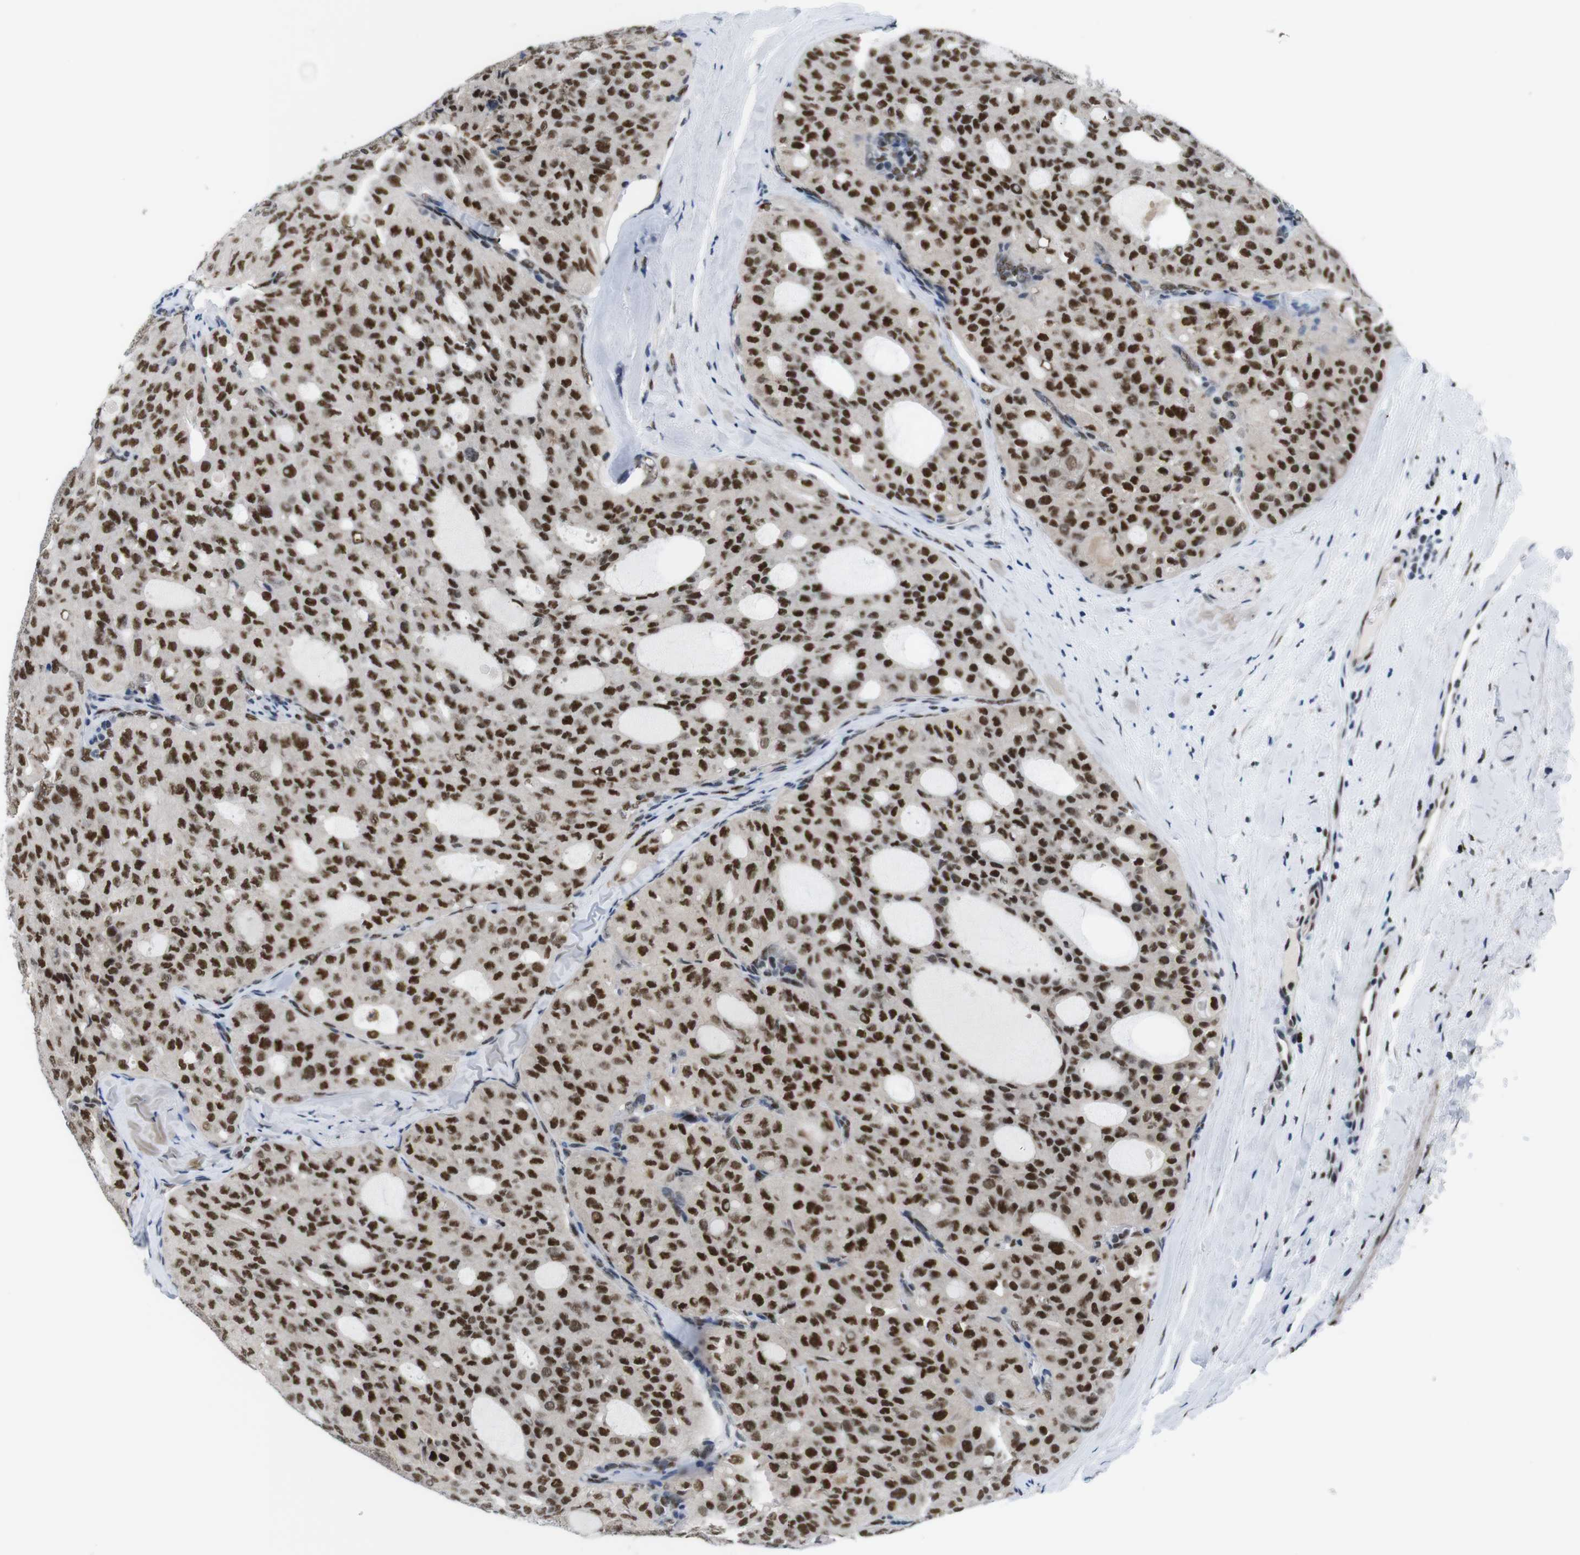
{"staining": {"intensity": "strong", "quantity": ">75%", "location": "nuclear"}, "tissue": "thyroid cancer", "cell_type": "Tumor cells", "image_type": "cancer", "snomed": [{"axis": "morphology", "description": "Follicular adenoma carcinoma, NOS"}, {"axis": "topography", "description": "Thyroid gland"}], "caption": "Strong nuclear staining is identified in approximately >75% of tumor cells in thyroid cancer. The protein is shown in brown color, while the nuclei are stained blue.", "gene": "PSME3", "patient": {"sex": "male", "age": 75}}